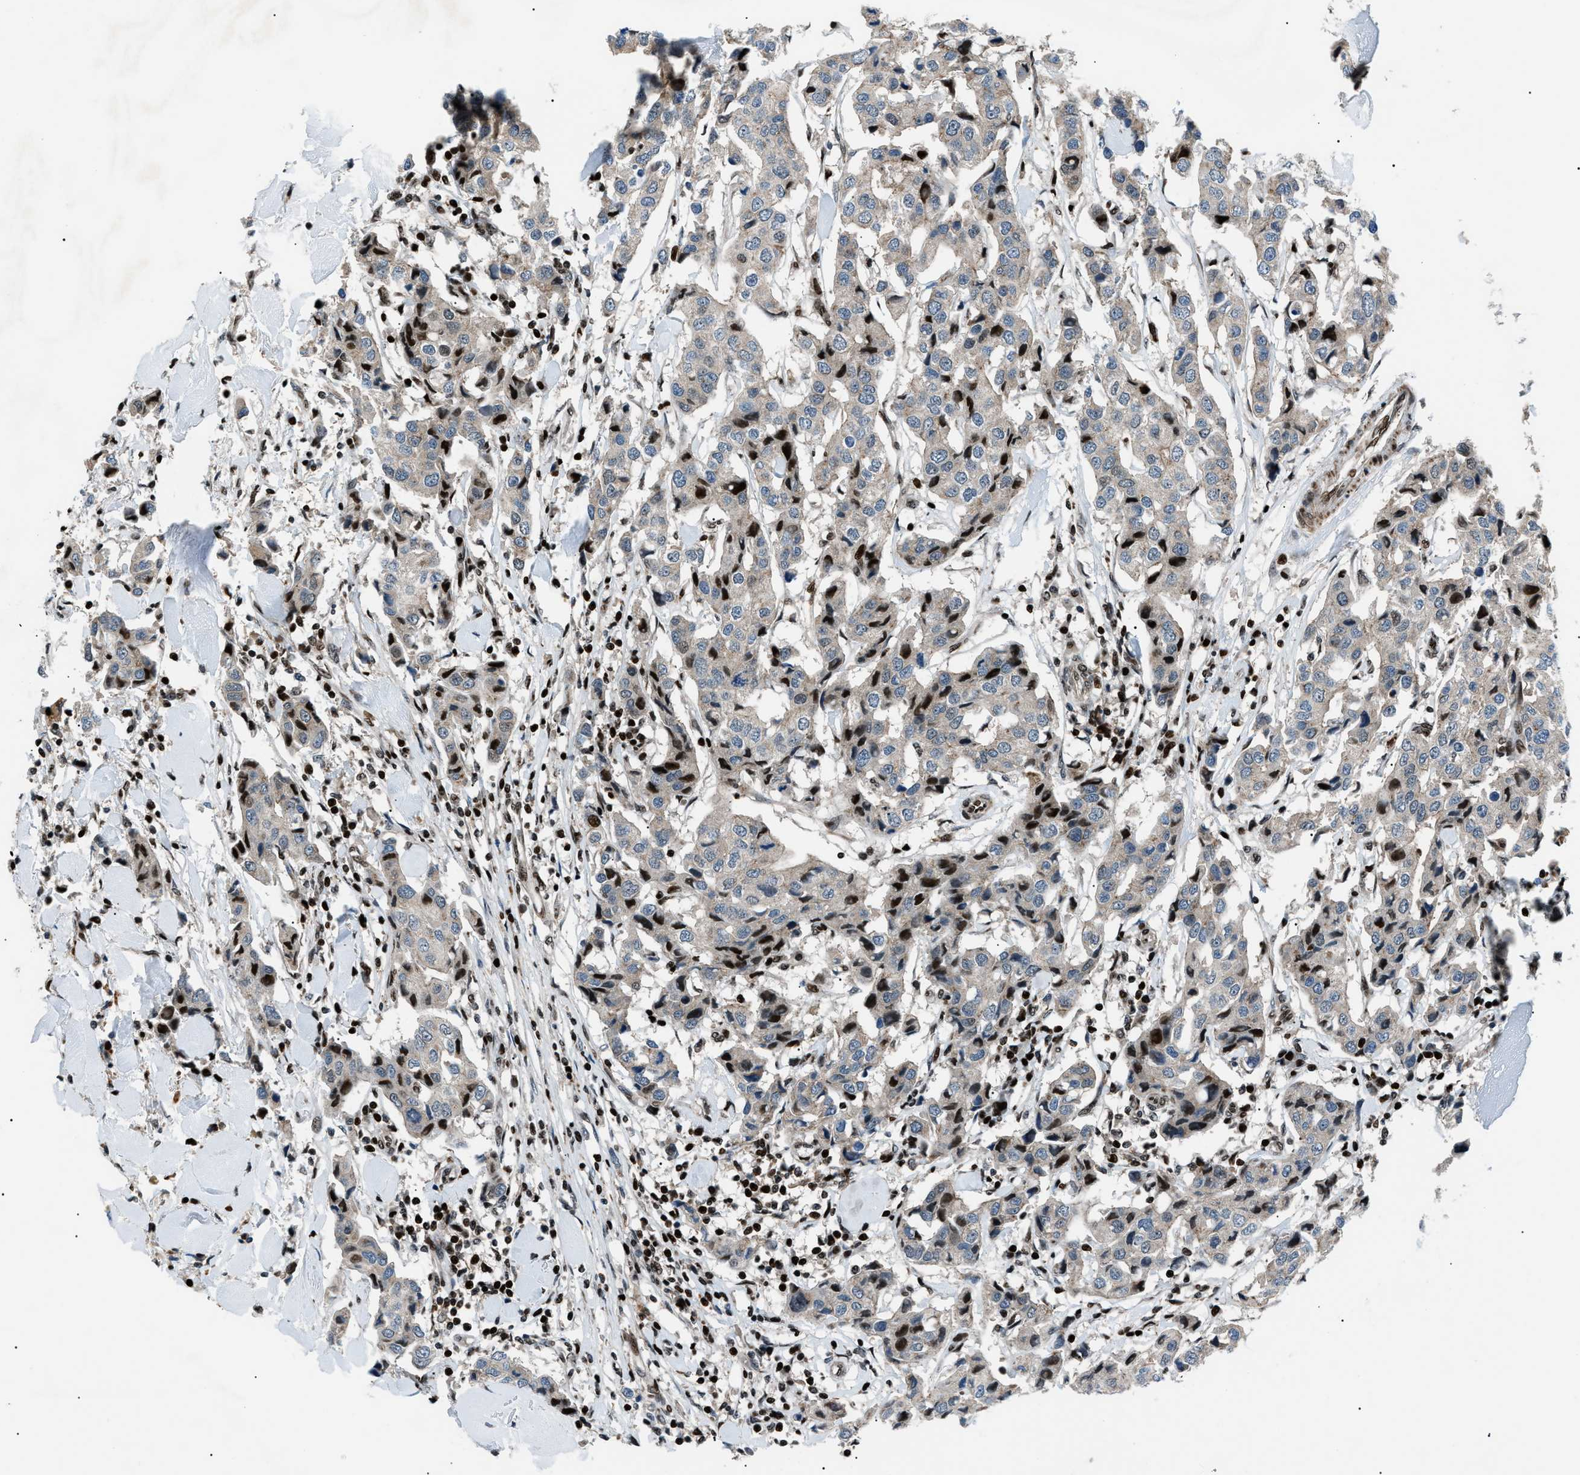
{"staining": {"intensity": "moderate", "quantity": "<25%", "location": "nuclear"}, "tissue": "breast cancer", "cell_type": "Tumor cells", "image_type": "cancer", "snomed": [{"axis": "morphology", "description": "Duct carcinoma"}, {"axis": "topography", "description": "Breast"}], "caption": "Intraductal carcinoma (breast) stained for a protein shows moderate nuclear positivity in tumor cells. The staining was performed using DAB (3,3'-diaminobenzidine), with brown indicating positive protein expression. Nuclei are stained blue with hematoxylin.", "gene": "PRKX", "patient": {"sex": "female", "age": 80}}